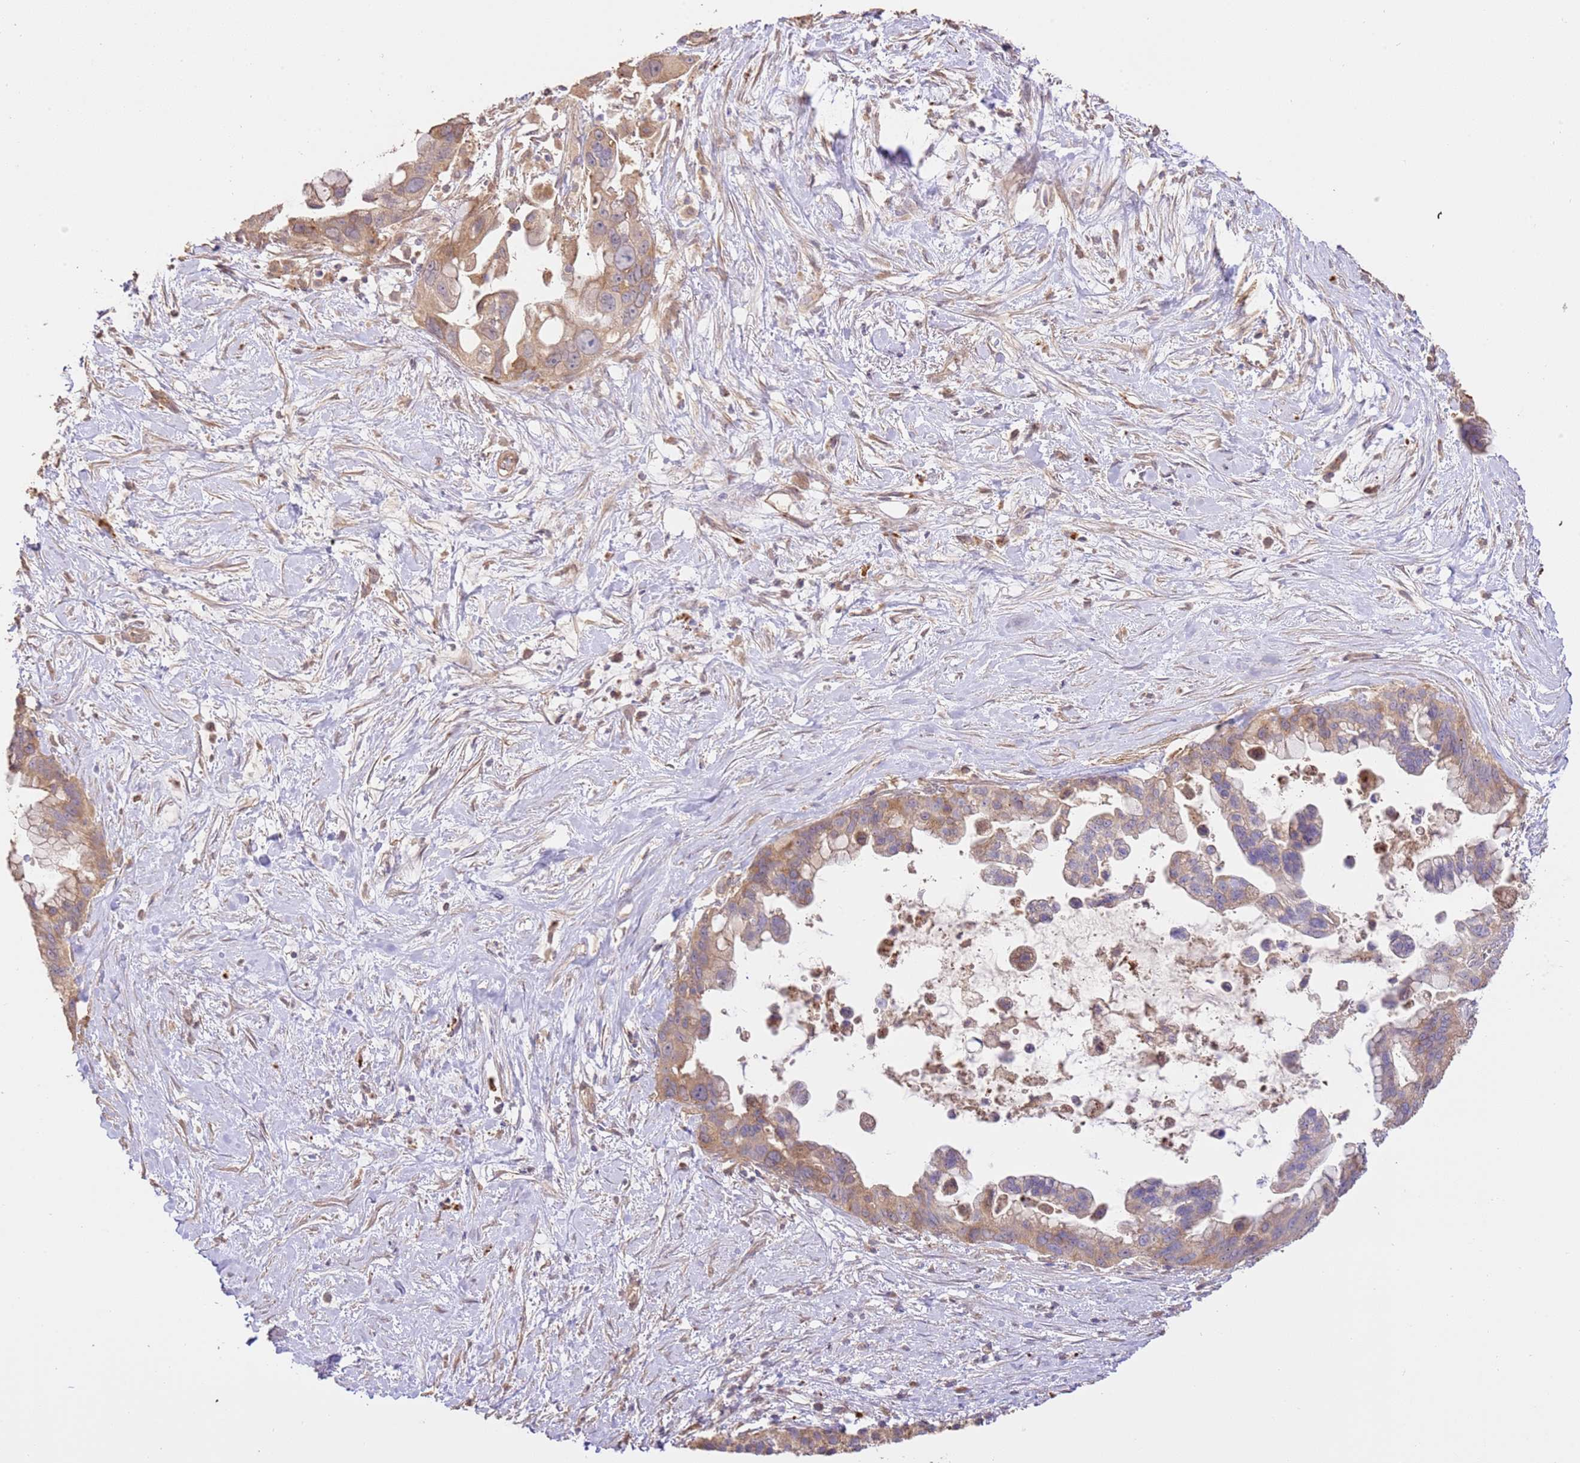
{"staining": {"intensity": "weak", "quantity": ">75%", "location": "cytoplasmic/membranous"}, "tissue": "pancreatic cancer", "cell_type": "Tumor cells", "image_type": "cancer", "snomed": [{"axis": "morphology", "description": "Adenocarcinoma, NOS"}, {"axis": "topography", "description": "Pancreas"}], "caption": "Human pancreatic cancer stained with a brown dye shows weak cytoplasmic/membranous positive positivity in approximately >75% of tumor cells.", "gene": "CEP55", "patient": {"sex": "female", "age": 83}}